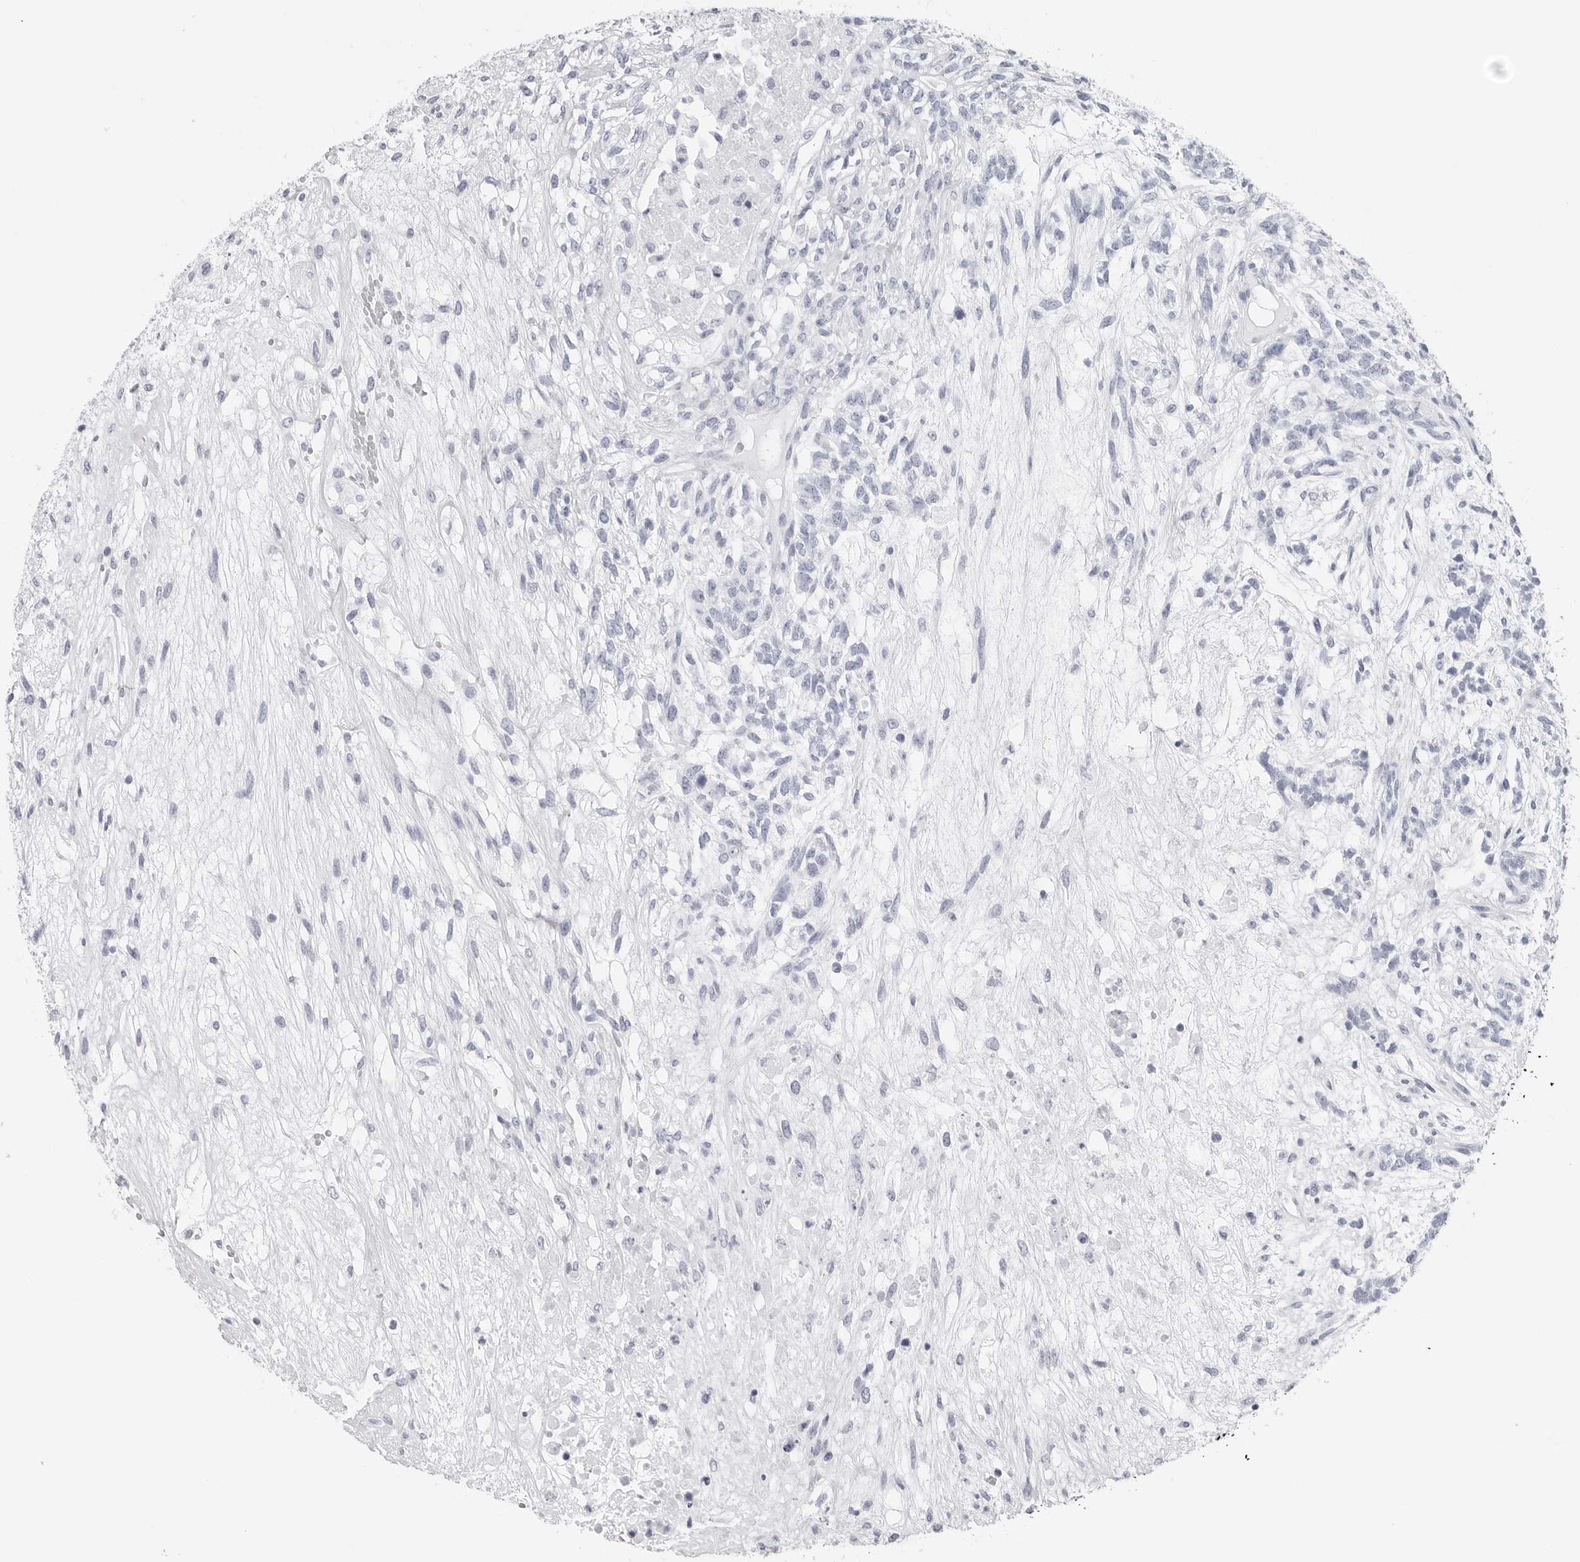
{"staining": {"intensity": "negative", "quantity": "none", "location": "none"}, "tissue": "testis cancer", "cell_type": "Tumor cells", "image_type": "cancer", "snomed": [{"axis": "morphology", "description": "Seminoma, NOS"}, {"axis": "morphology", "description": "Carcinoma, Embryonal, NOS"}, {"axis": "topography", "description": "Testis"}], "caption": "High magnification brightfield microscopy of testis embryonal carcinoma stained with DAB (brown) and counterstained with hematoxylin (blue): tumor cells show no significant staining. The staining is performed using DAB brown chromogen with nuclei counter-stained in using hematoxylin.", "gene": "CST2", "patient": {"sex": "male", "age": 28}}